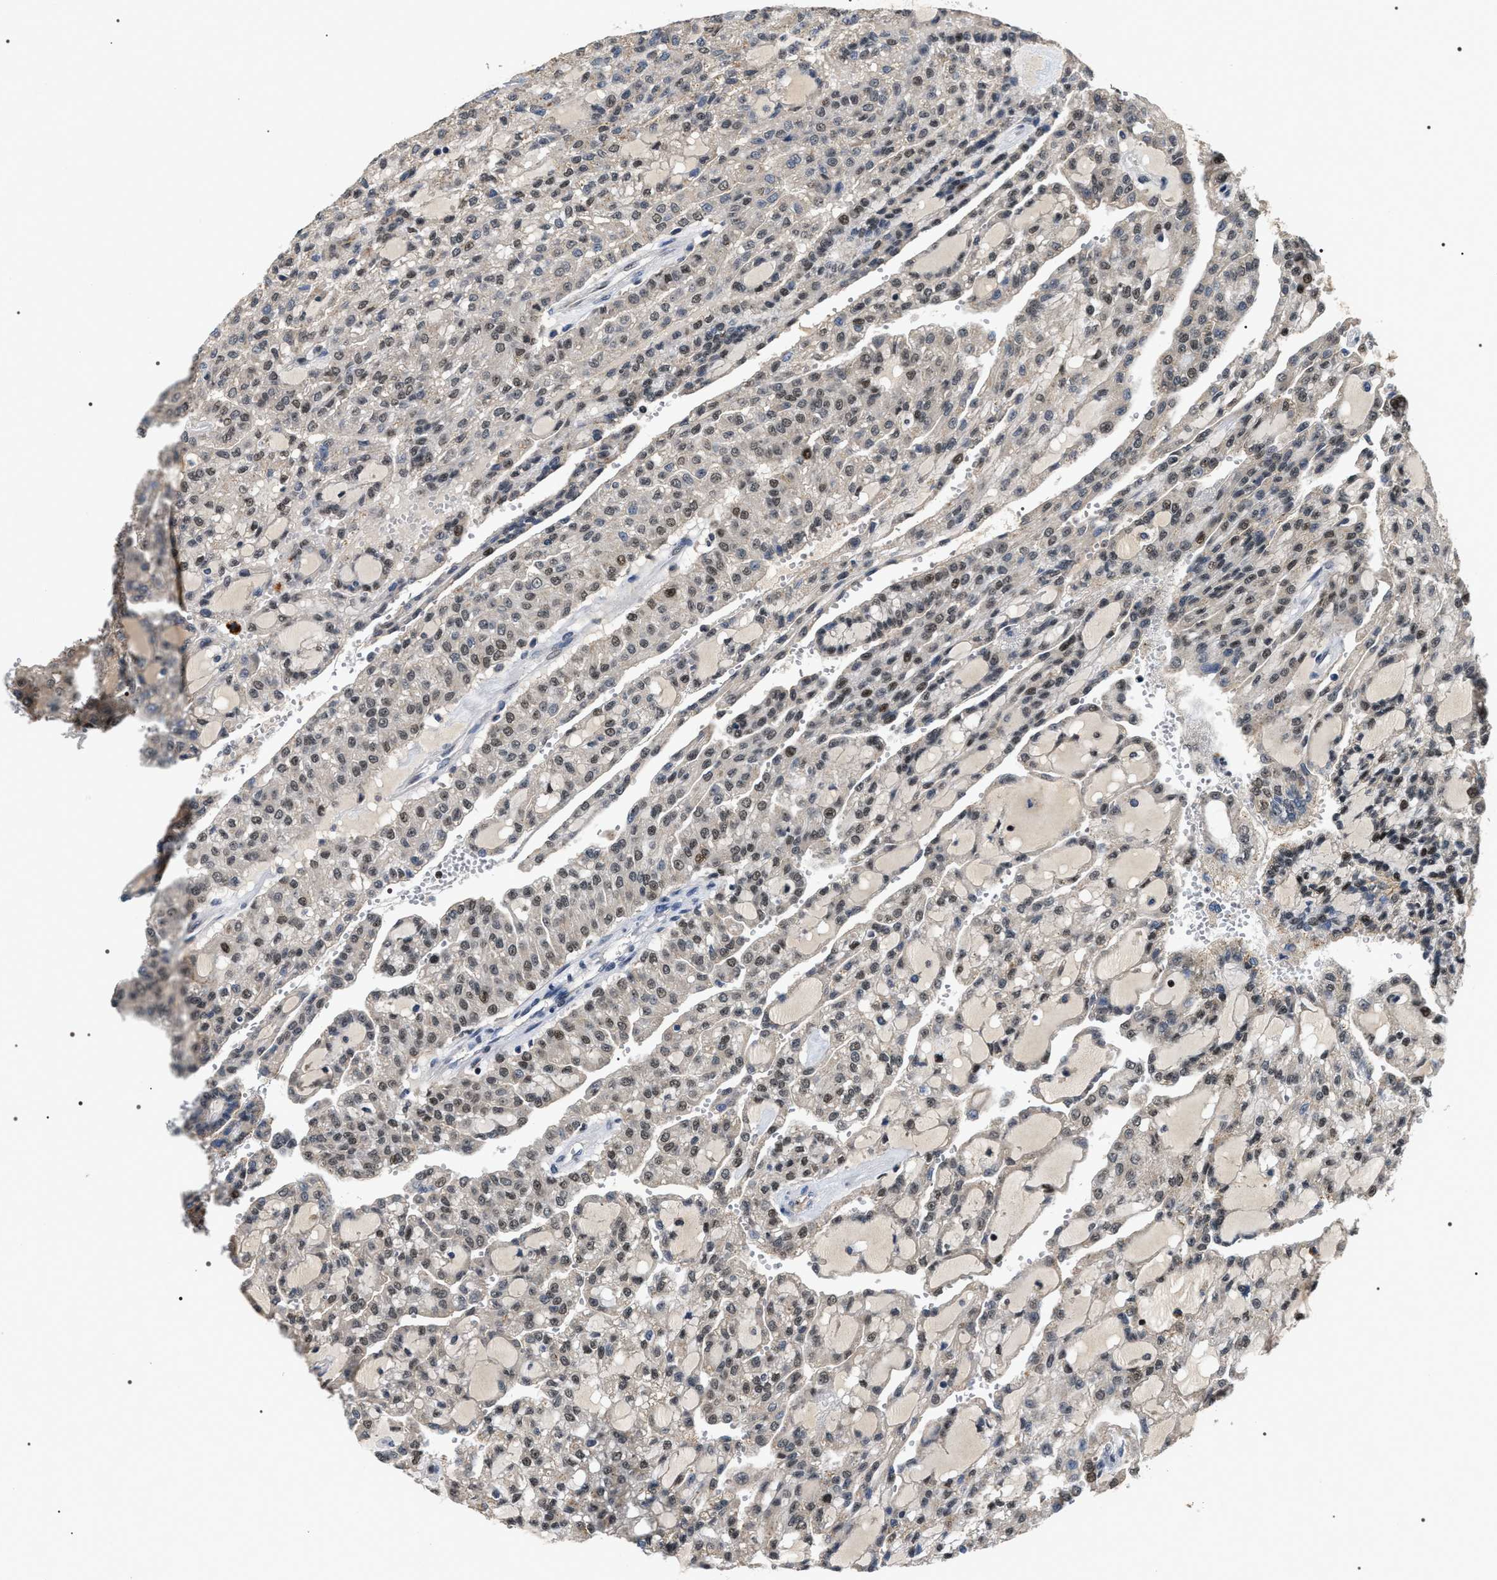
{"staining": {"intensity": "weak", "quantity": ">75%", "location": "nuclear"}, "tissue": "renal cancer", "cell_type": "Tumor cells", "image_type": "cancer", "snomed": [{"axis": "morphology", "description": "Adenocarcinoma, NOS"}, {"axis": "topography", "description": "Kidney"}], "caption": "Immunohistochemical staining of human renal cancer reveals low levels of weak nuclear positivity in about >75% of tumor cells.", "gene": "C7orf25", "patient": {"sex": "male", "age": 63}}